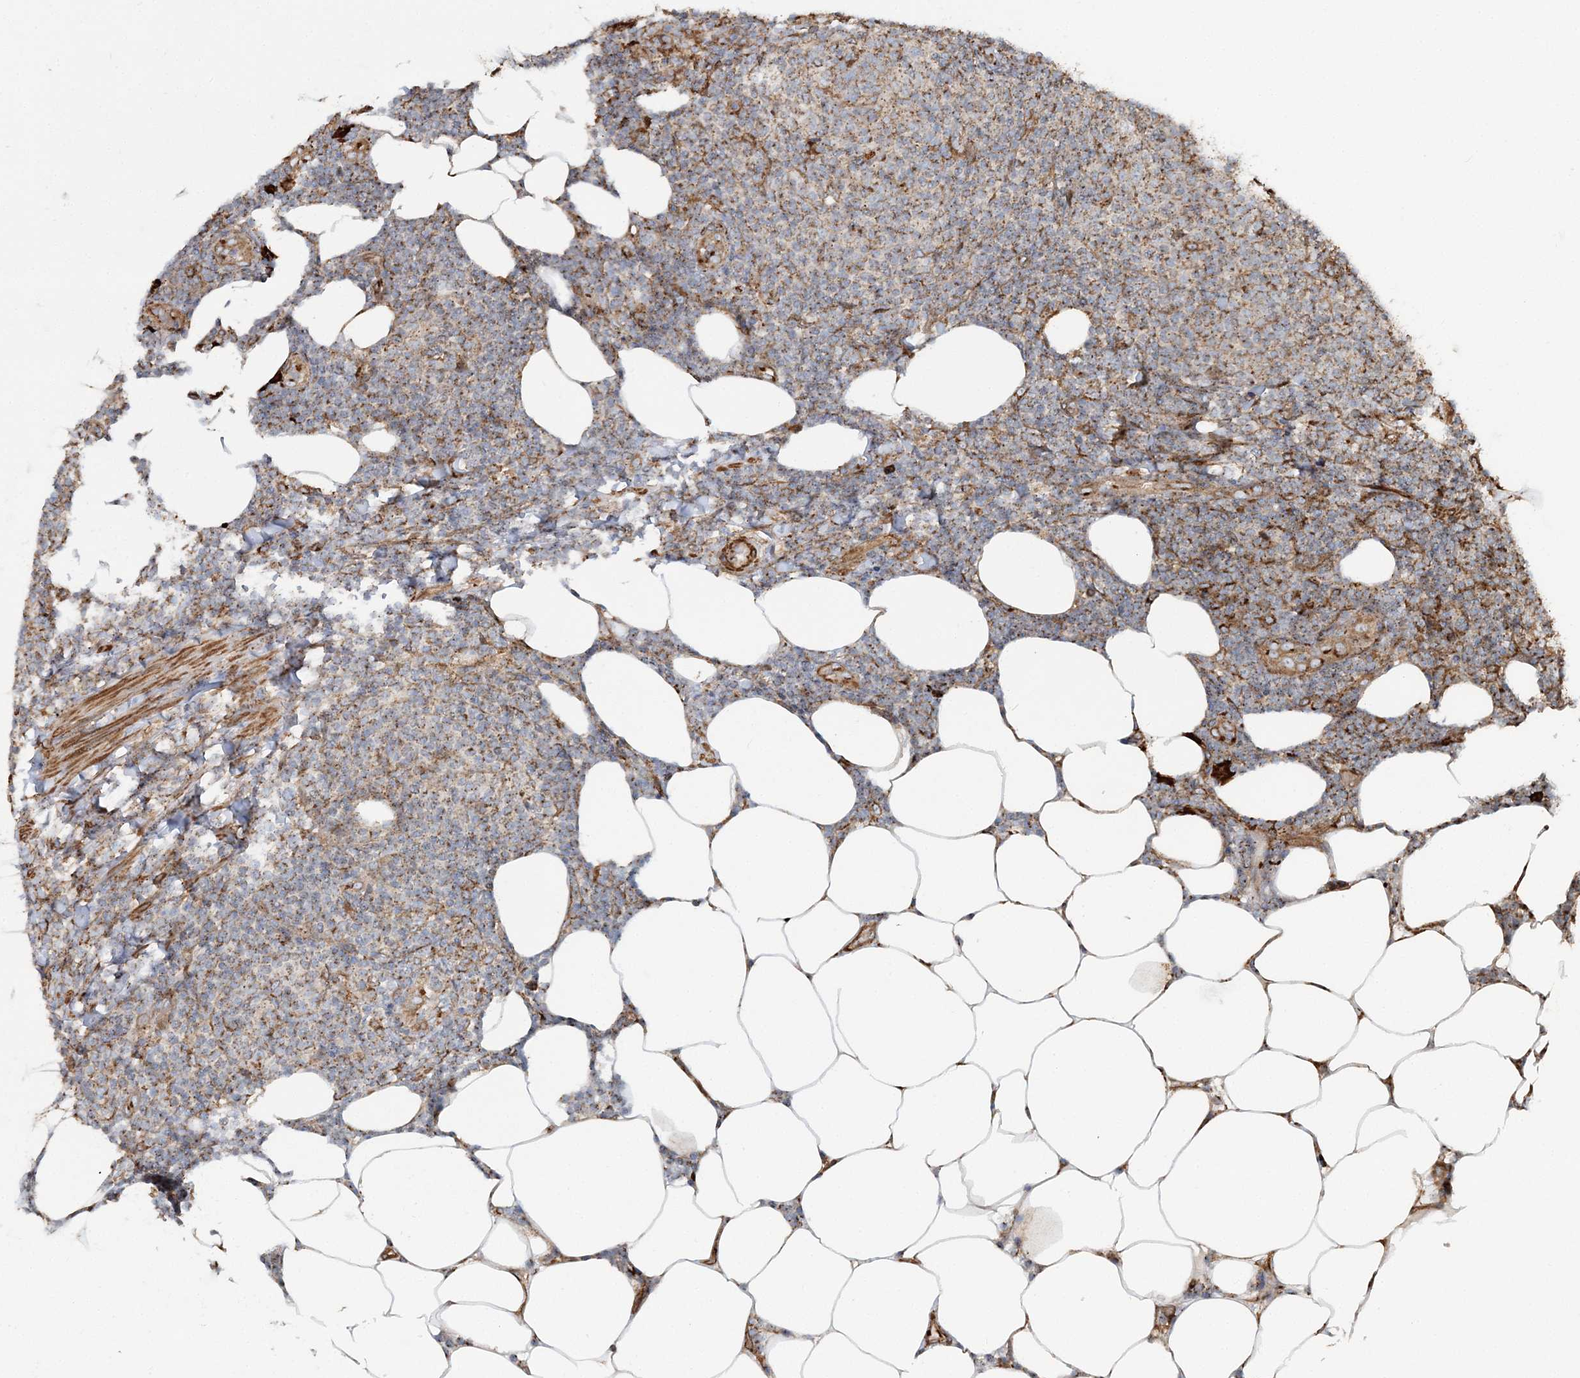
{"staining": {"intensity": "moderate", "quantity": ">75%", "location": "cytoplasmic/membranous"}, "tissue": "lymphoma", "cell_type": "Tumor cells", "image_type": "cancer", "snomed": [{"axis": "morphology", "description": "Malignant lymphoma, non-Hodgkin's type, Low grade"}, {"axis": "topography", "description": "Lymph node"}], "caption": "Malignant lymphoma, non-Hodgkin's type (low-grade) stained with a brown dye exhibits moderate cytoplasmic/membranous positive expression in approximately >75% of tumor cells.", "gene": "TRAF3IP2", "patient": {"sex": "male", "age": 66}}